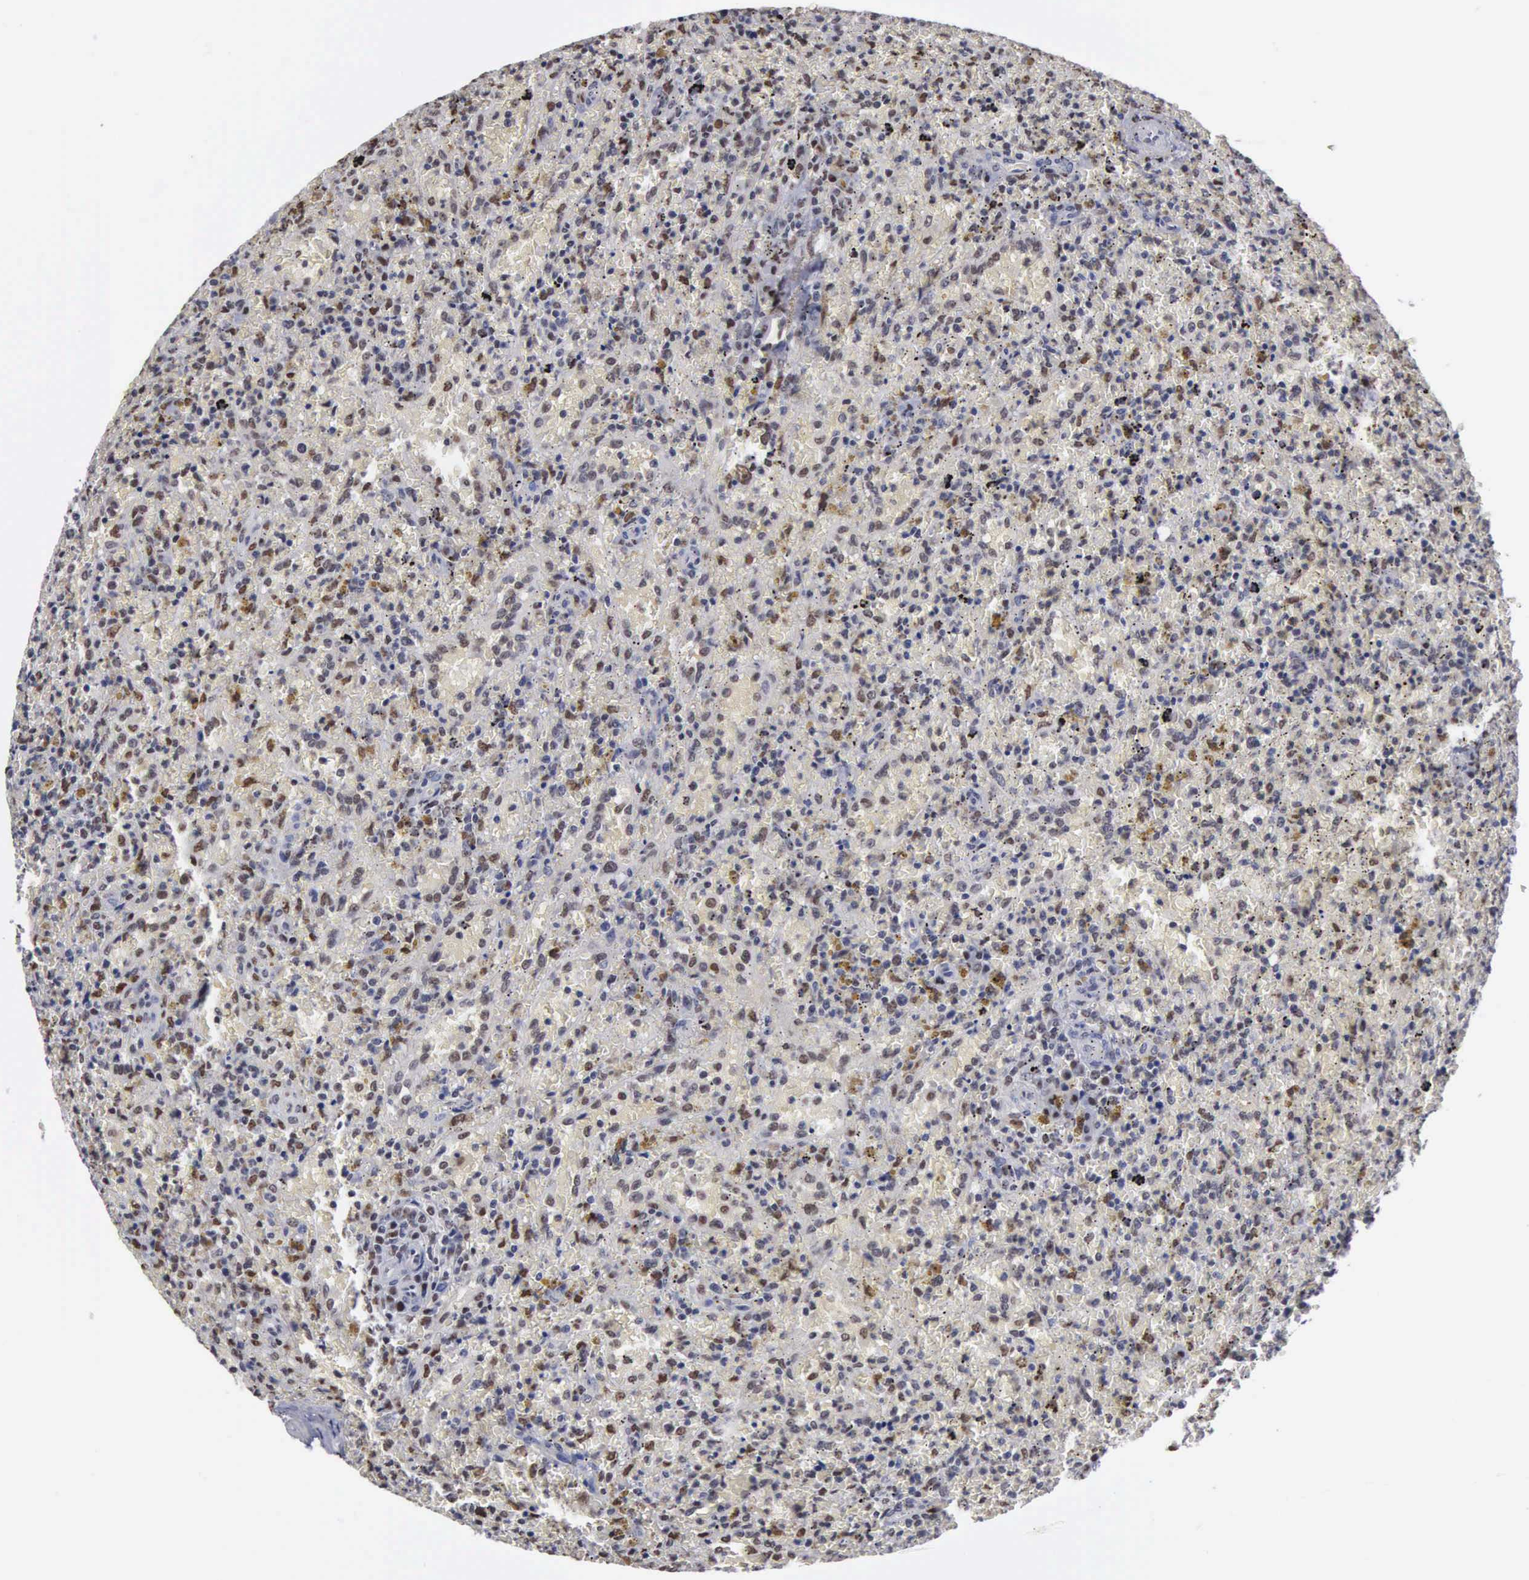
{"staining": {"intensity": "moderate", "quantity": "25%-75%", "location": "nuclear"}, "tissue": "lymphoma", "cell_type": "Tumor cells", "image_type": "cancer", "snomed": [{"axis": "morphology", "description": "Malignant lymphoma, non-Hodgkin's type, High grade"}, {"axis": "topography", "description": "Spleen"}, {"axis": "topography", "description": "Lymph node"}], "caption": "Immunohistochemical staining of human lymphoma exhibits moderate nuclear protein positivity in about 25%-75% of tumor cells.", "gene": "CCNG1", "patient": {"sex": "female", "age": 70}}